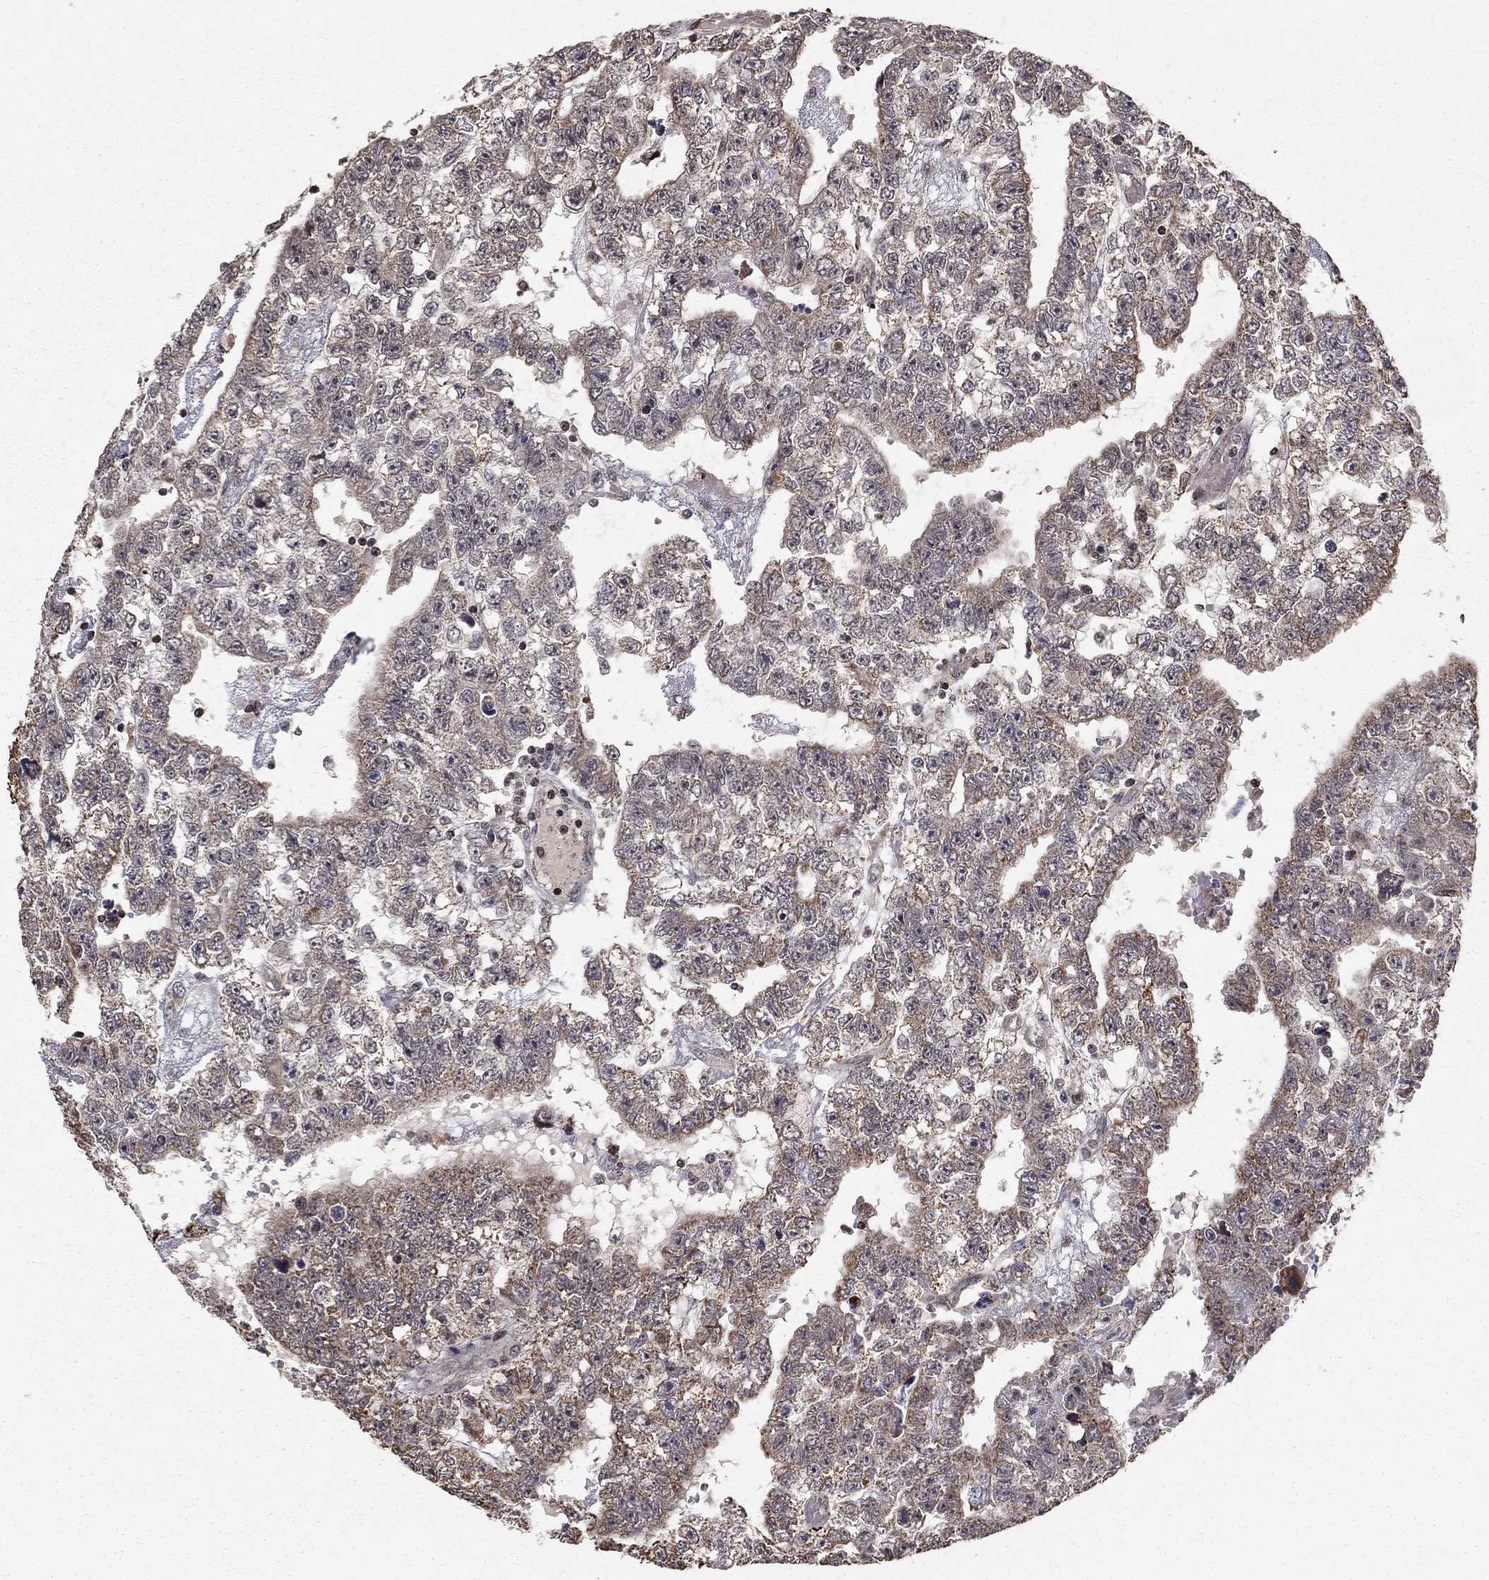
{"staining": {"intensity": "weak", "quantity": "25%-75%", "location": "cytoplasmic/membranous"}, "tissue": "testis cancer", "cell_type": "Tumor cells", "image_type": "cancer", "snomed": [{"axis": "morphology", "description": "Carcinoma, Embryonal, NOS"}, {"axis": "topography", "description": "Testis"}], "caption": "This image exhibits testis cancer (embryonal carcinoma) stained with IHC to label a protein in brown. The cytoplasmic/membranous of tumor cells show weak positivity for the protein. Nuclei are counter-stained blue.", "gene": "ACOT13", "patient": {"sex": "male", "age": 25}}